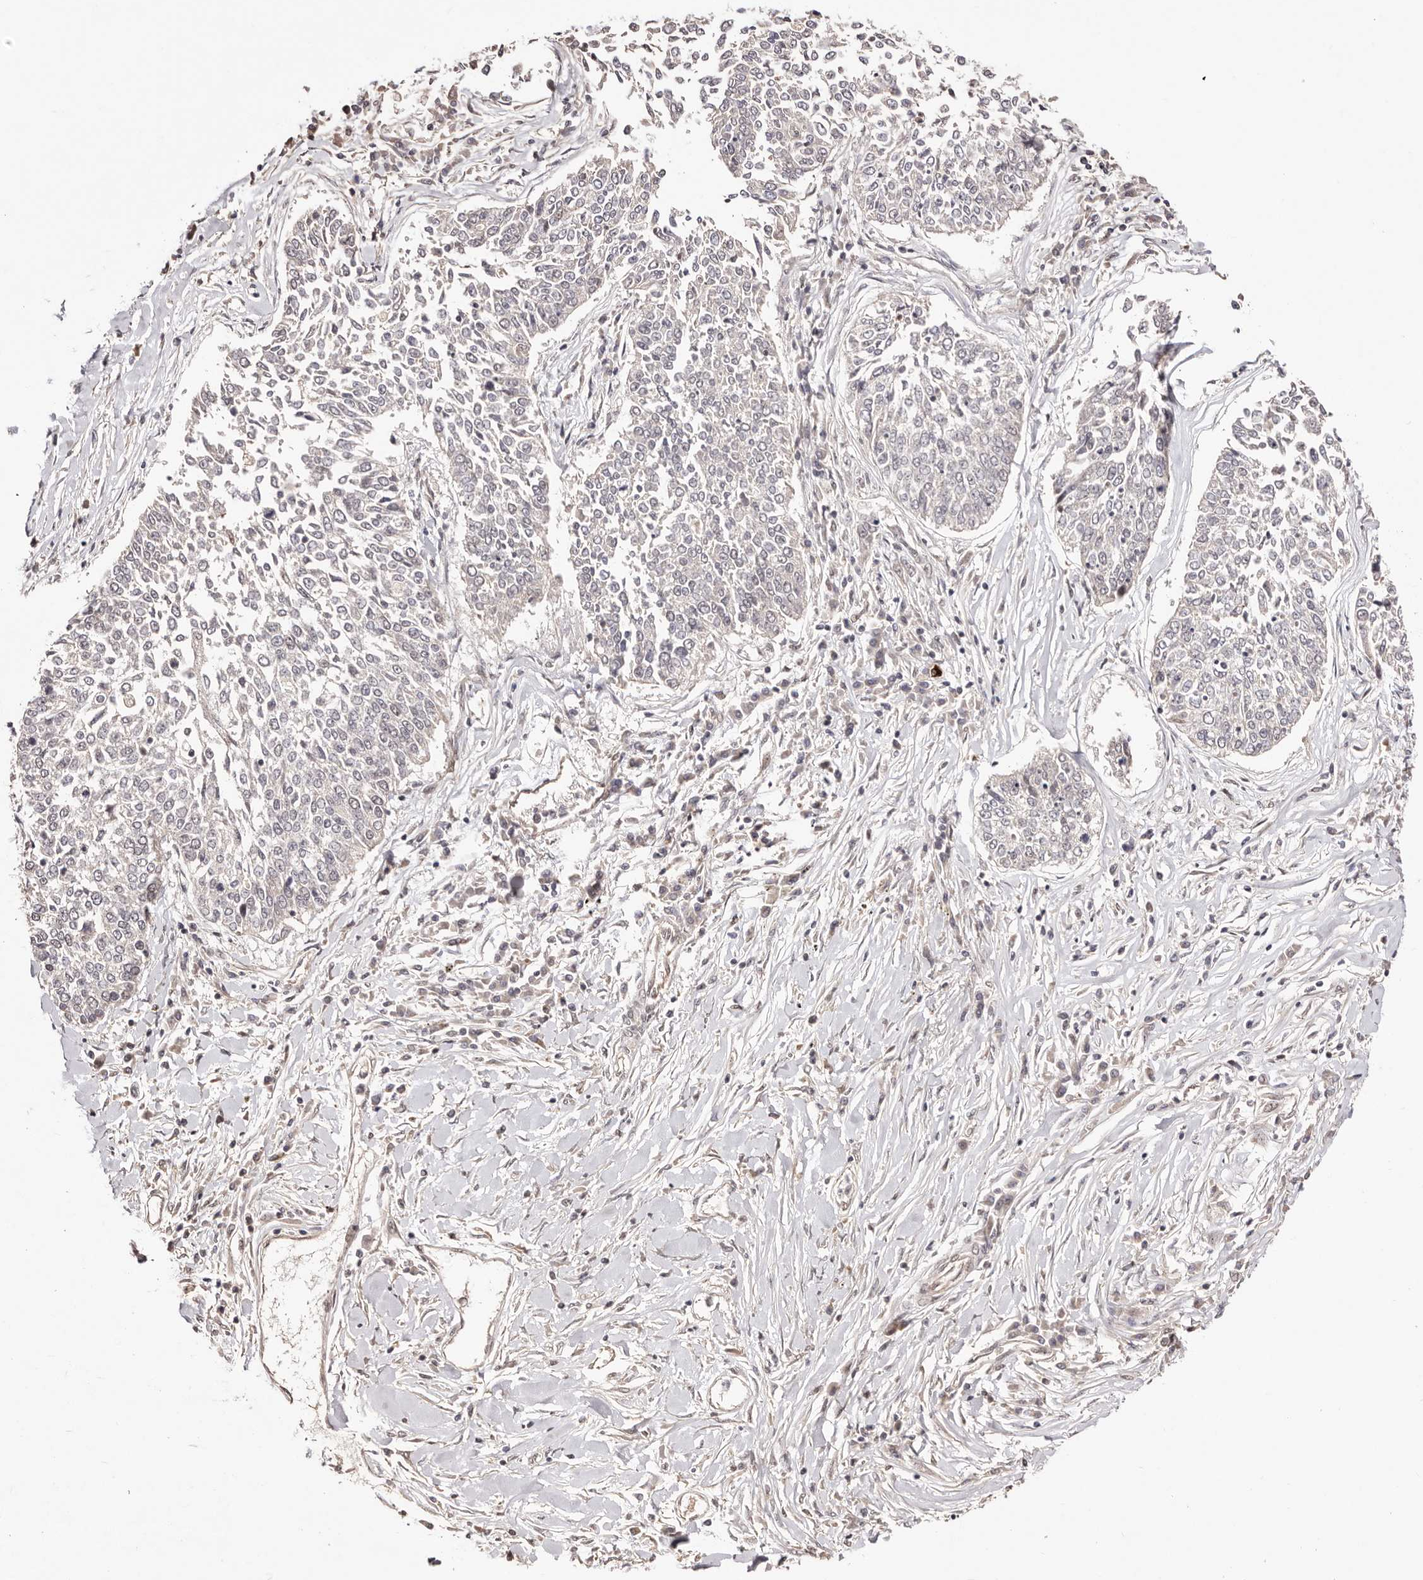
{"staining": {"intensity": "negative", "quantity": "none", "location": "none"}, "tissue": "lung cancer", "cell_type": "Tumor cells", "image_type": "cancer", "snomed": [{"axis": "morphology", "description": "Normal tissue, NOS"}, {"axis": "morphology", "description": "Squamous cell carcinoma, NOS"}, {"axis": "topography", "description": "Cartilage tissue"}, {"axis": "topography", "description": "Bronchus"}, {"axis": "topography", "description": "Lung"}, {"axis": "topography", "description": "Peripheral nerve tissue"}], "caption": "DAB (3,3'-diaminobenzidine) immunohistochemical staining of squamous cell carcinoma (lung) shows no significant expression in tumor cells.", "gene": "EGR3", "patient": {"sex": "female", "age": 49}}